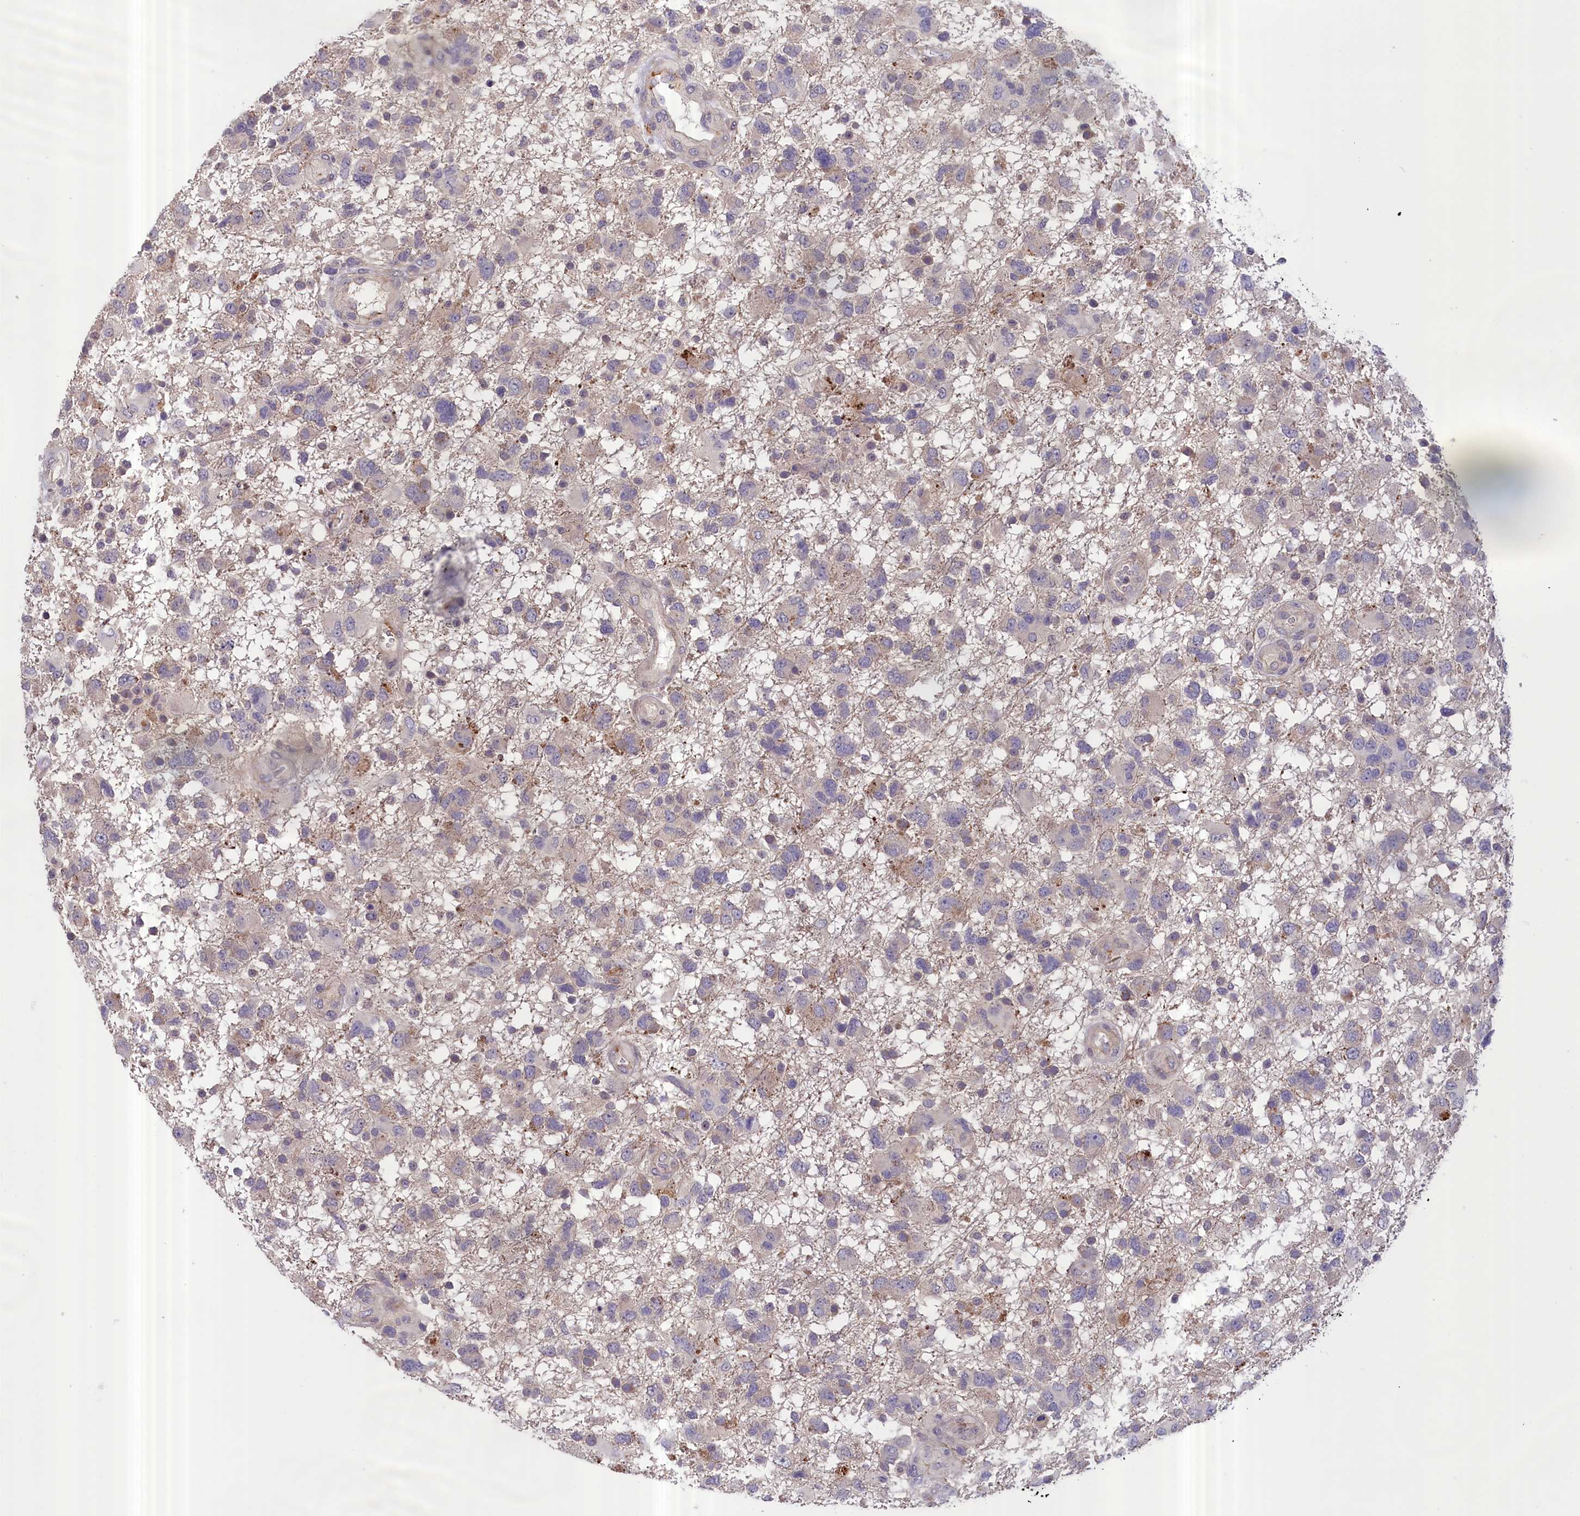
{"staining": {"intensity": "negative", "quantity": "none", "location": "none"}, "tissue": "glioma", "cell_type": "Tumor cells", "image_type": "cancer", "snomed": [{"axis": "morphology", "description": "Glioma, malignant, High grade"}, {"axis": "topography", "description": "Brain"}], "caption": "Immunohistochemistry (IHC) image of human glioma stained for a protein (brown), which exhibits no positivity in tumor cells. (DAB IHC with hematoxylin counter stain).", "gene": "IGFALS", "patient": {"sex": "male", "age": 61}}